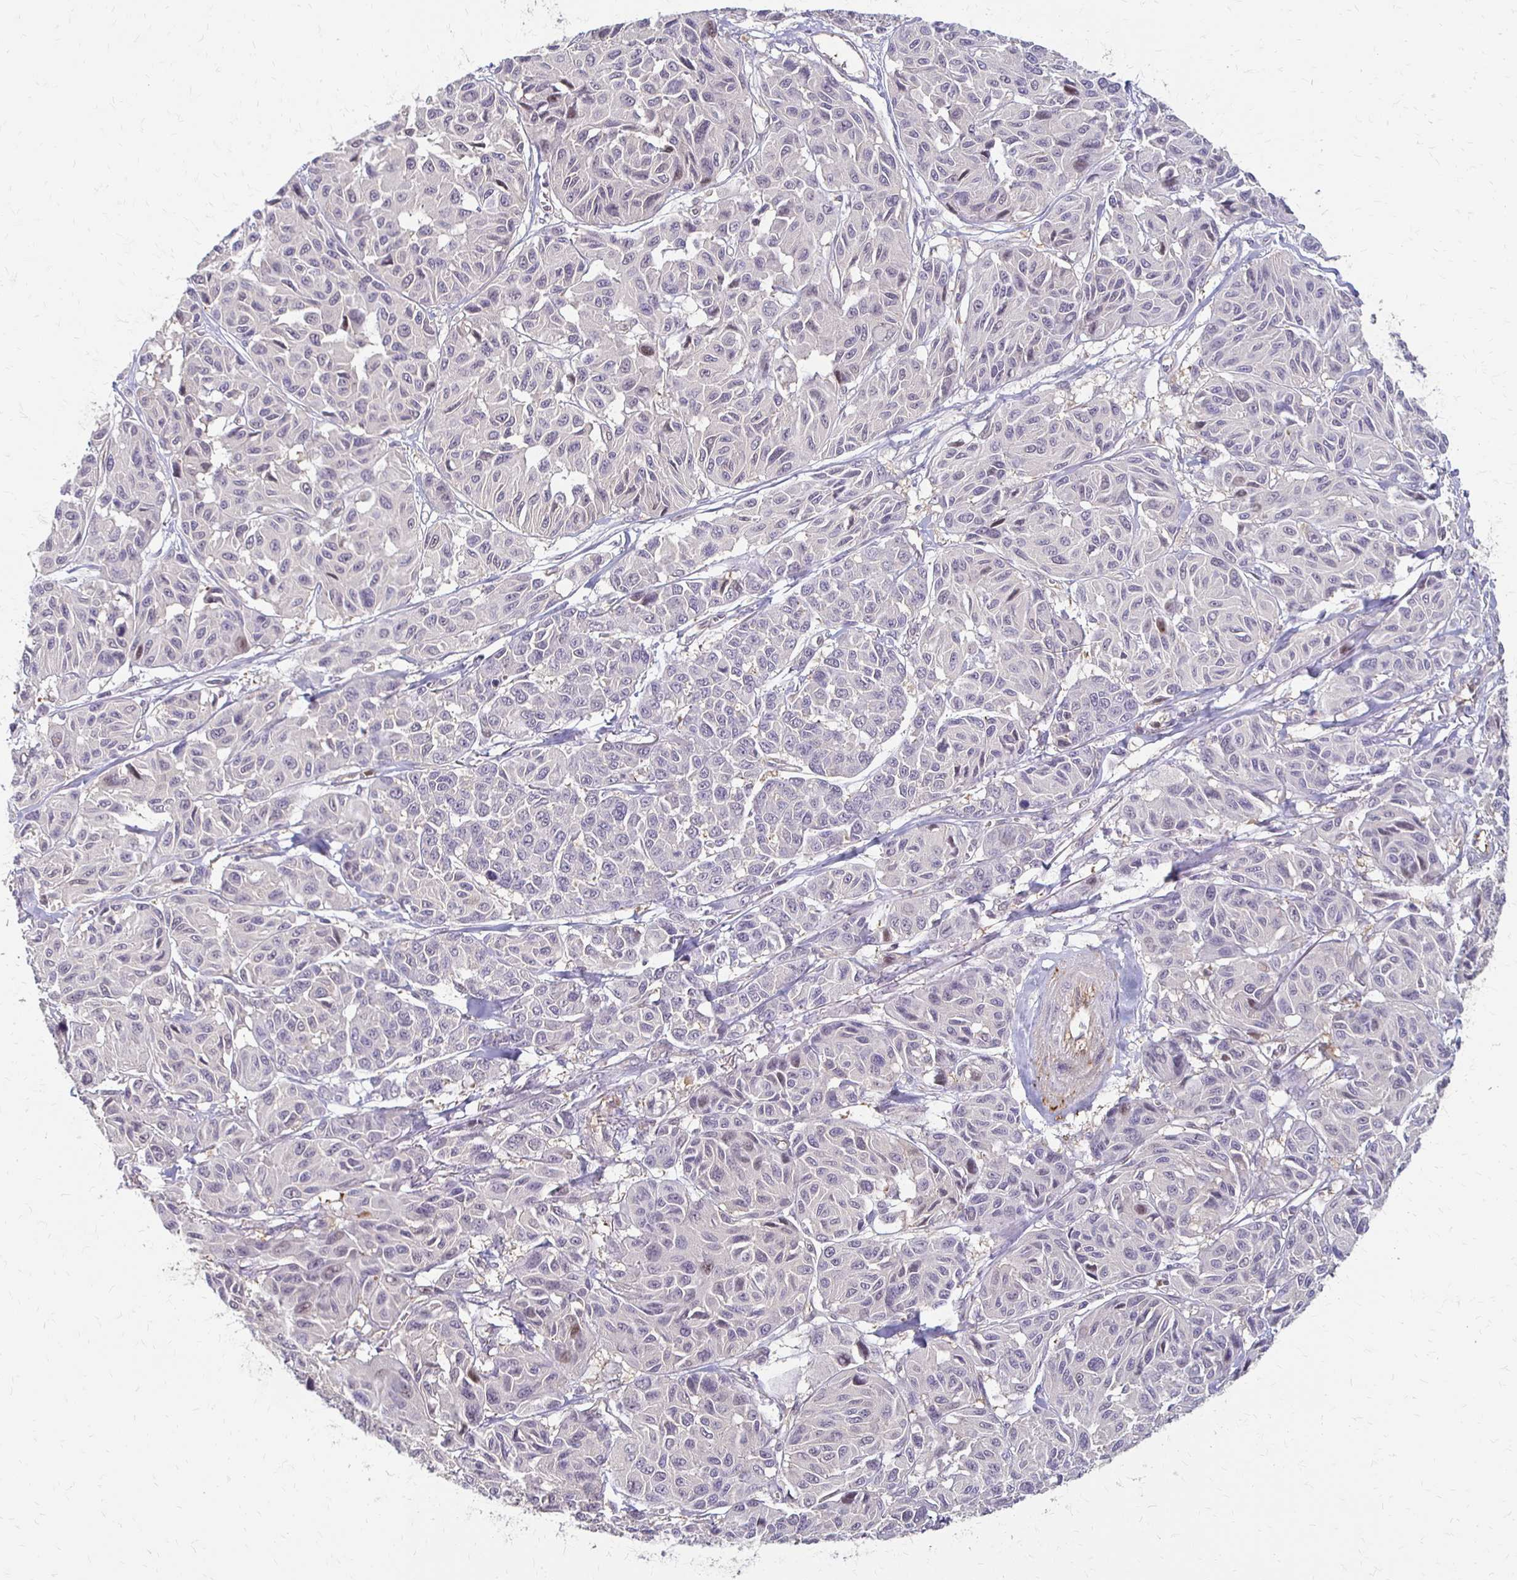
{"staining": {"intensity": "negative", "quantity": "none", "location": "none"}, "tissue": "melanoma", "cell_type": "Tumor cells", "image_type": "cancer", "snomed": [{"axis": "morphology", "description": "Malignant melanoma, NOS"}, {"axis": "topography", "description": "Skin"}], "caption": "Tumor cells show no significant protein positivity in malignant melanoma.", "gene": "CFL2", "patient": {"sex": "female", "age": 66}}